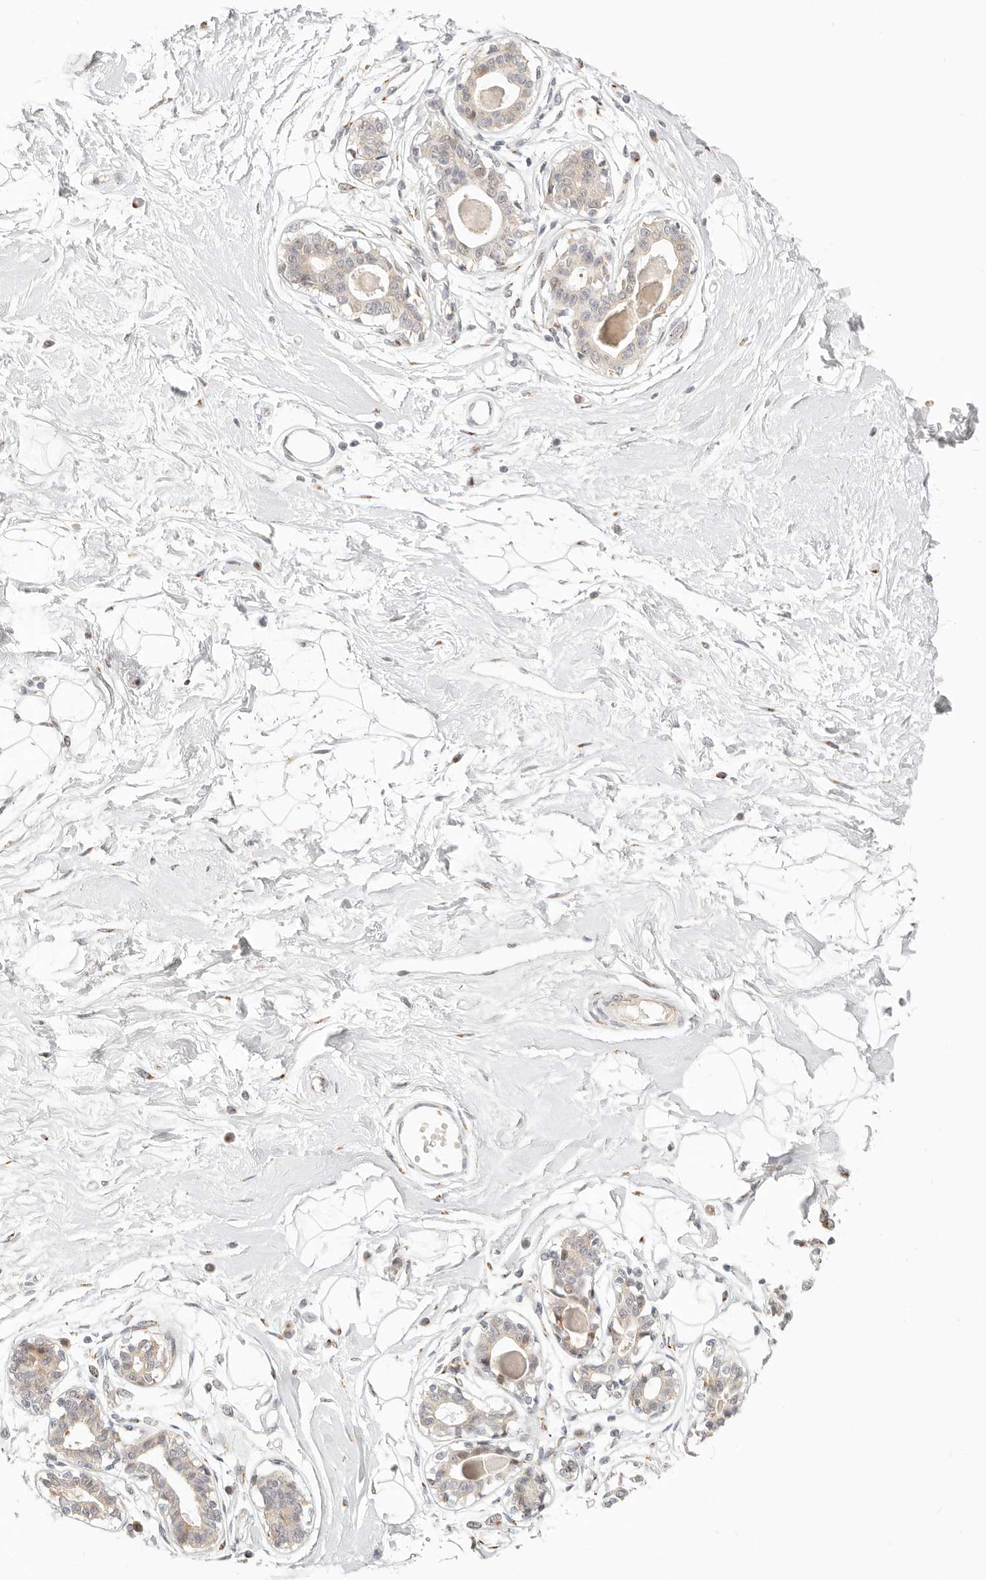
{"staining": {"intensity": "negative", "quantity": "none", "location": "none"}, "tissue": "breast", "cell_type": "Adipocytes", "image_type": "normal", "snomed": [{"axis": "morphology", "description": "Normal tissue, NOS"}, {"axis": "topography", "description": "Breast"}], "caption": "IHC photomicrograph of unremarkable breast stained for a protein (brown), which demonstrates no staining in adipocytes. Nuclei are stained in blue.", "gene": "FAM20B", "patient": {"sex": "female", "age": 45}}